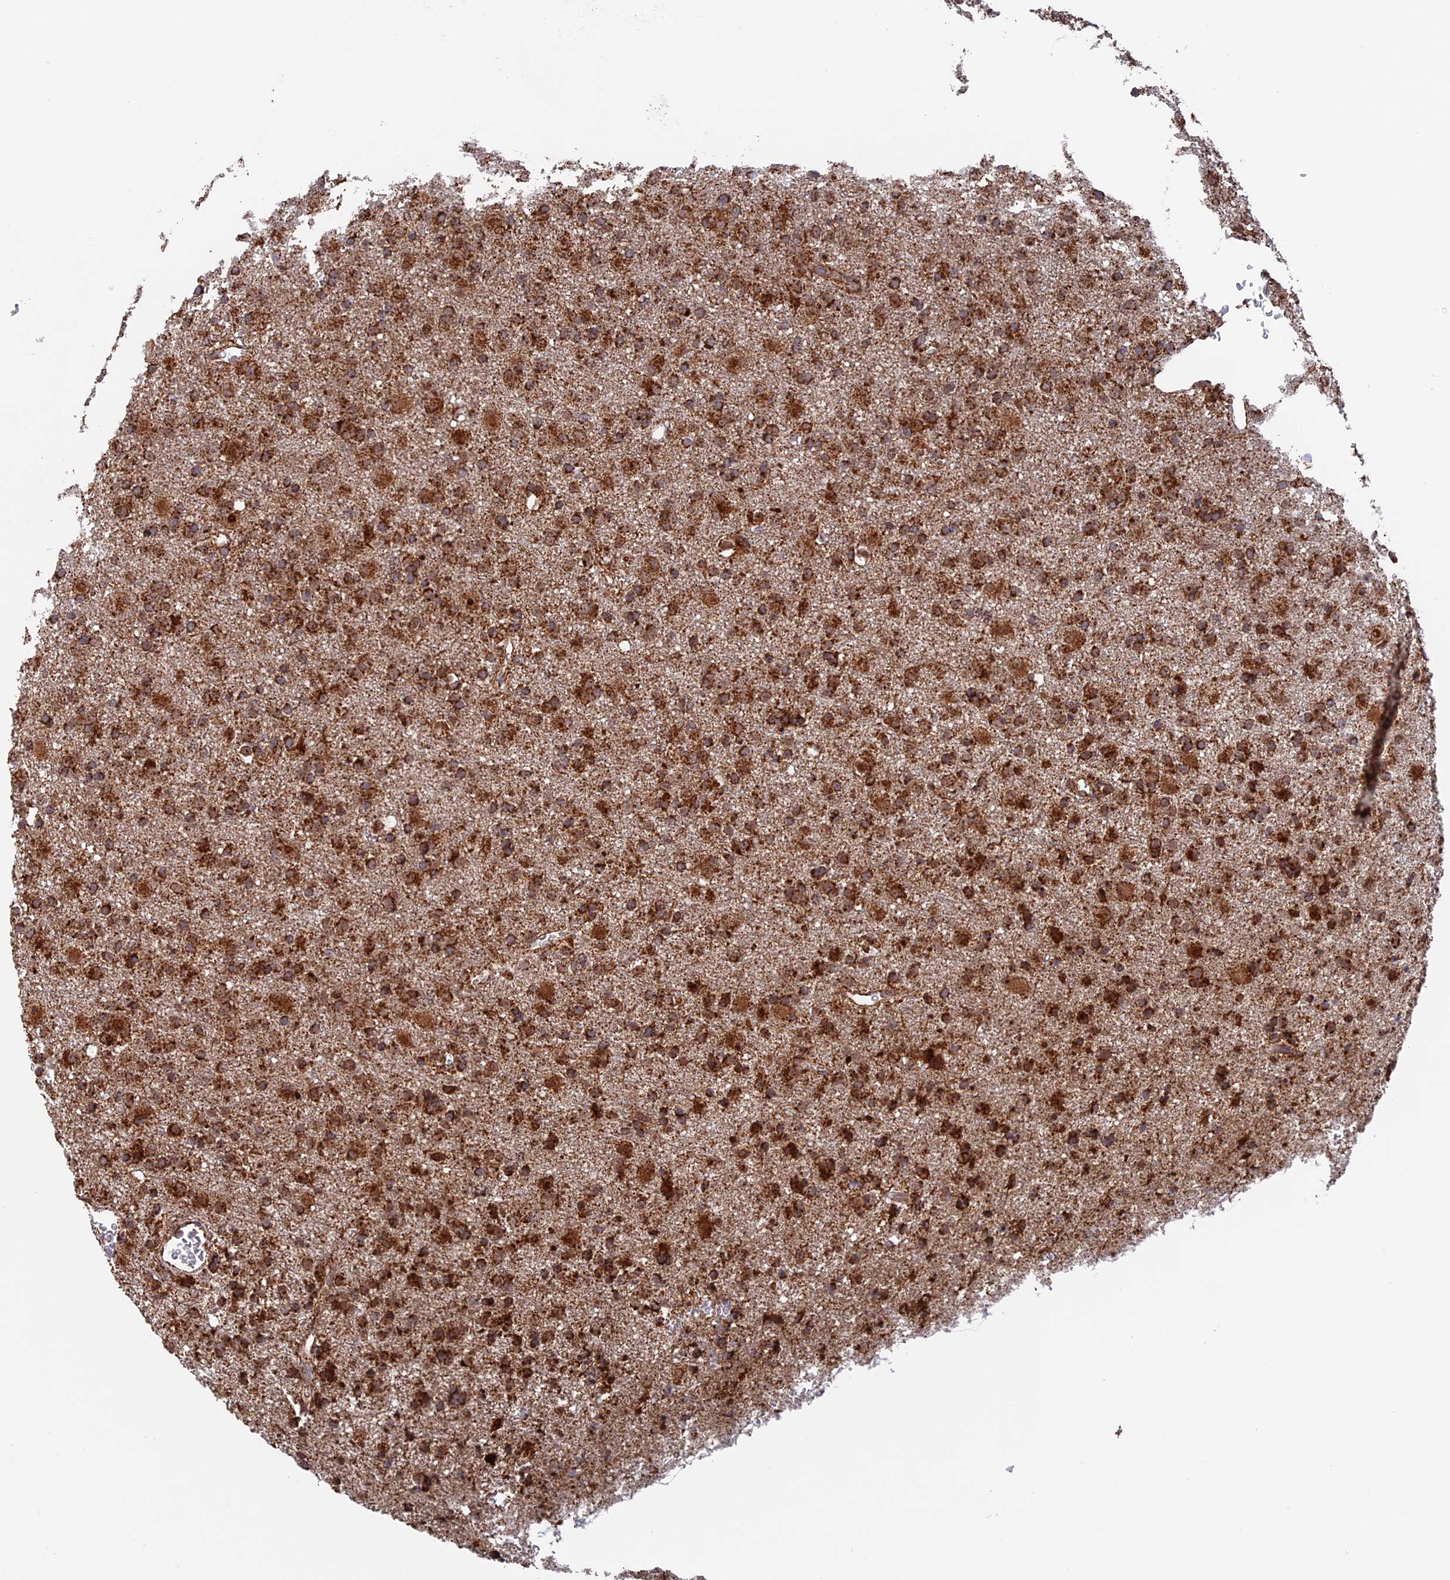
{"staining": {"intensity": "strong", "quantity": ">75%", "location": "cytoplasmic/membranous"}, "tissue": "glioma", "cell_type": "Tumor cells", "image_type": "cancer", "snomed": [{"axis": "morphology", "description": "Glioma, malignant, Low grade"}, {"axis": "topography", "description": "Brain"}], "caption": "Protein expression analysis of human low-grade glioma (malignant) reveals strong cytoplasmic/membranous expression in approximately >75% of tumor cells.", "gene": "DTYMK", "patient": {"sex": "male", "age": 65}}